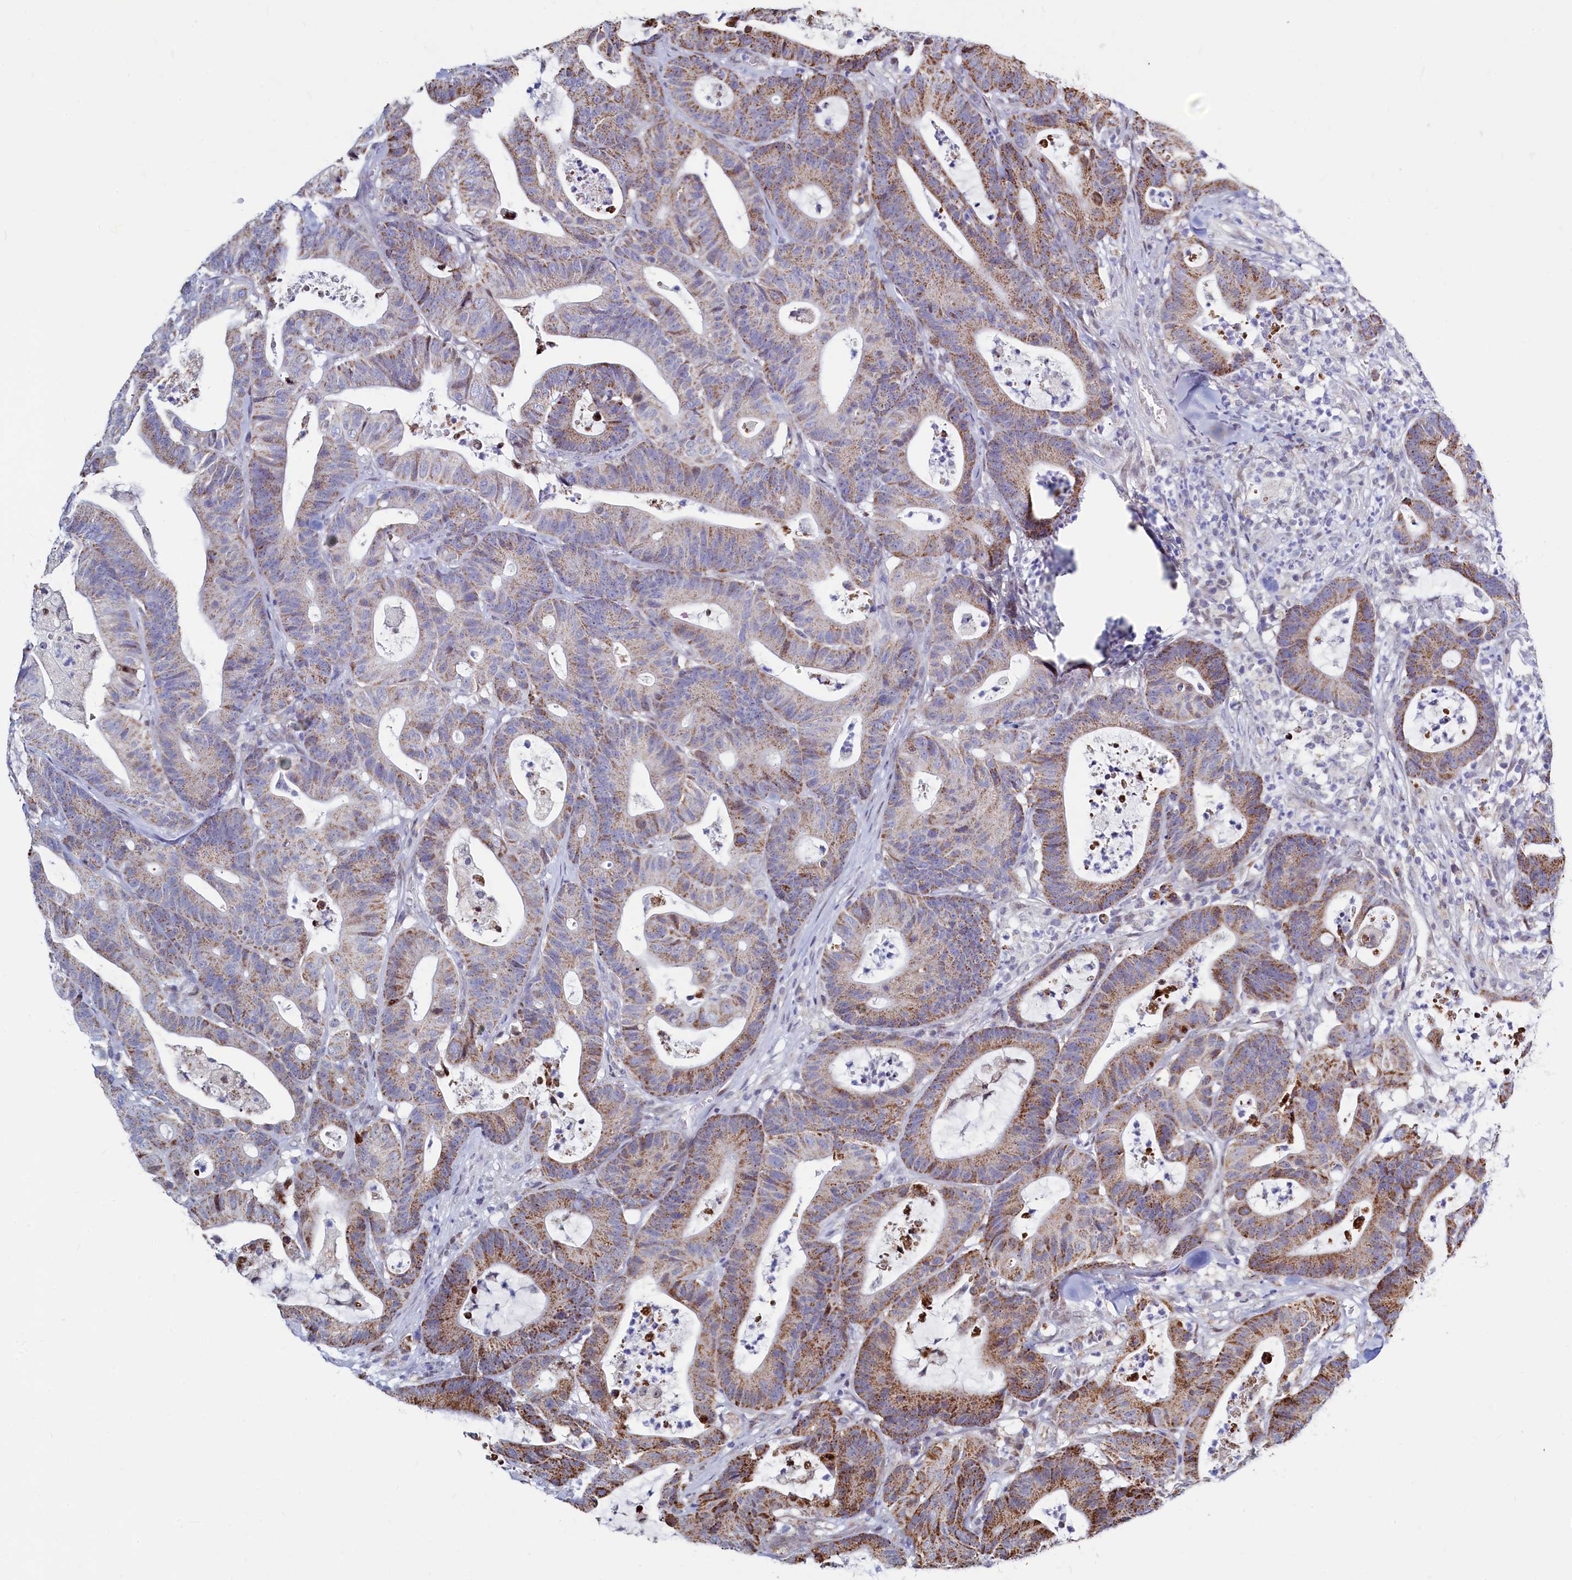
{"staining": {"intensity": "moderate", "quantity": ">75%", "location": "cytoplasmic/membranous"}, "tissue": "colorectal cancer", "cell_type": "Tumor cells", "image_type": "cancer", "snomed": [{"axis": "morphology", "description": "Adenocarcinoma, NOS"}, {"axis": "topography", "description": "Colon"}], "caption": "Colorectal adenocarcinoma tissue reveals moderate cytoplasmic/membranous staining in approximately >75% of tumor cells", "gene": "HDGFL3", "patient": {"sex": "female", "age": 84}}